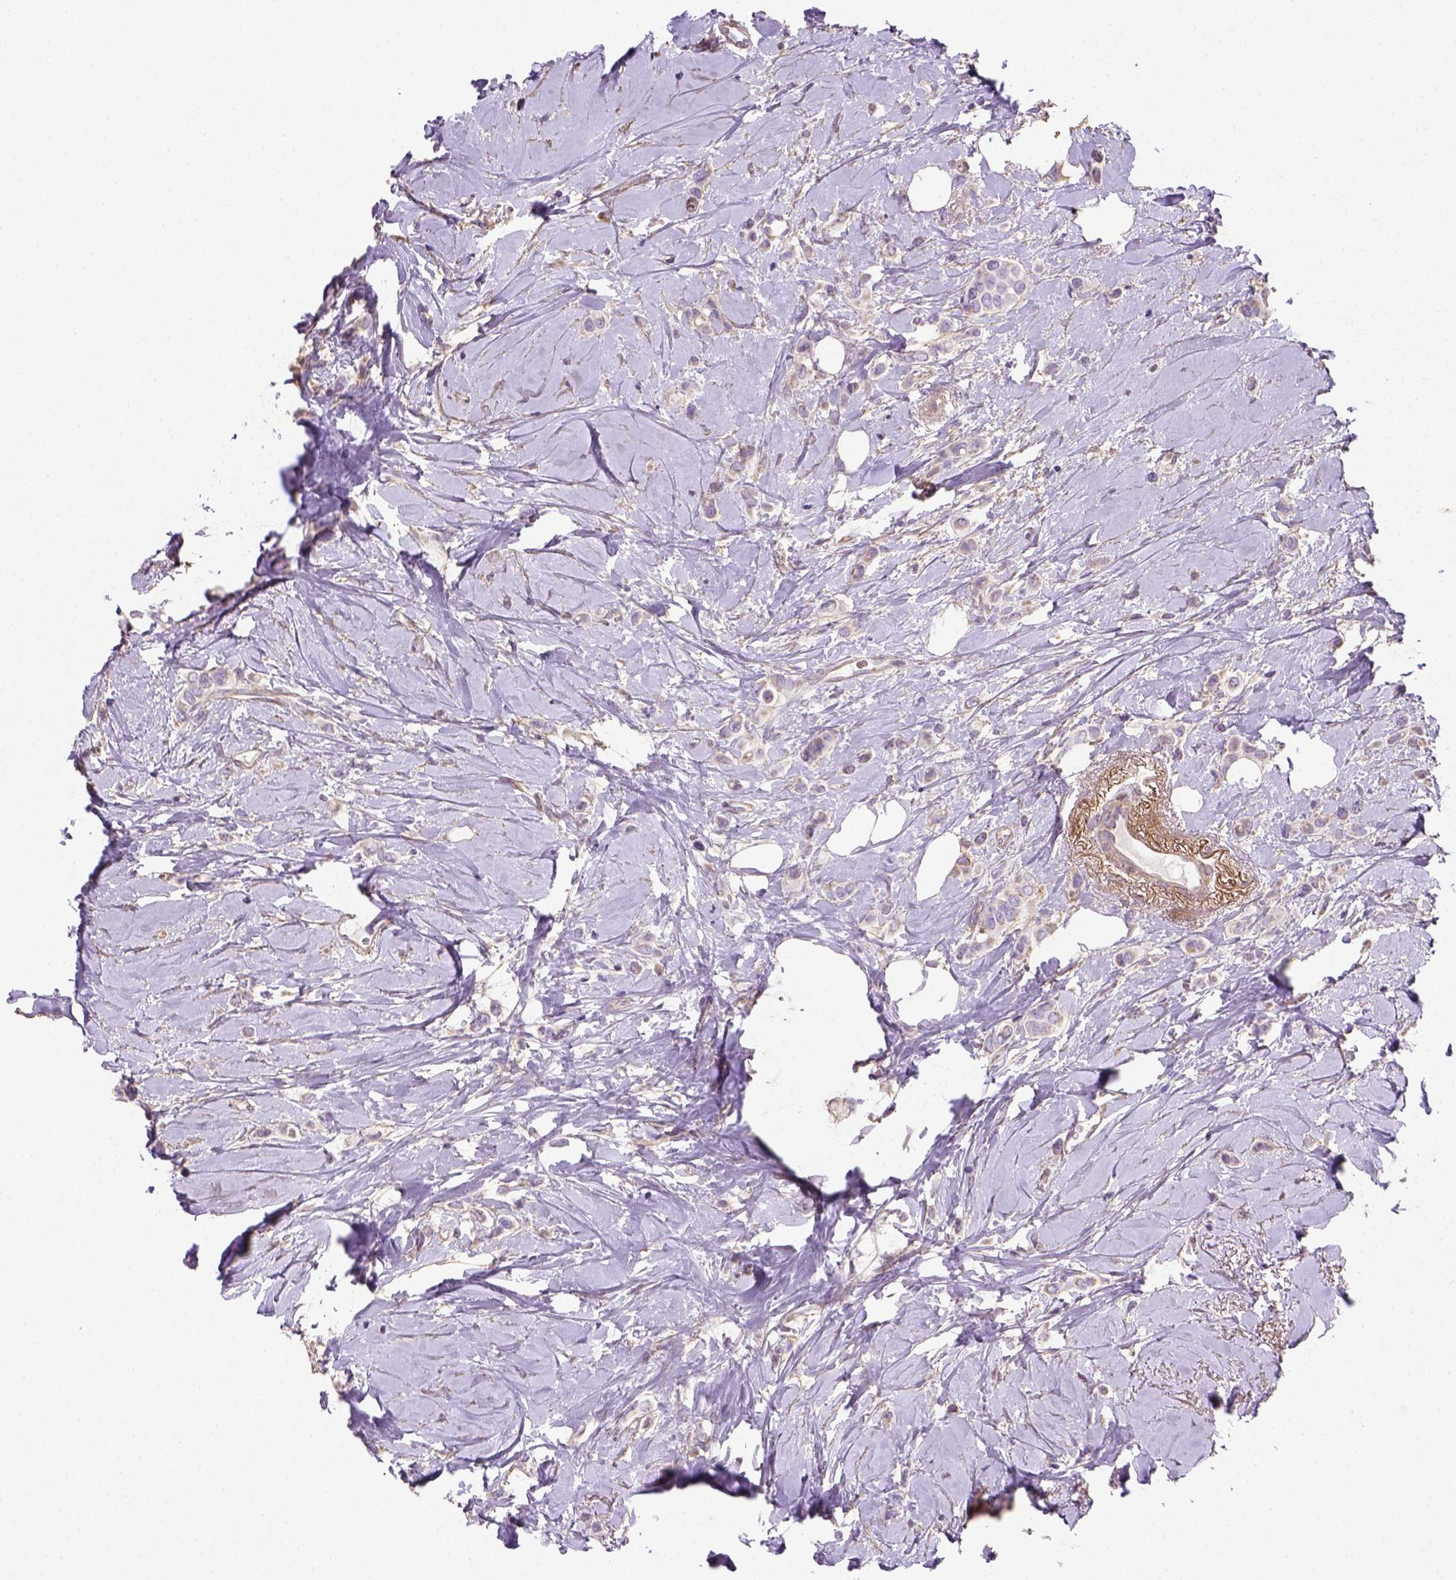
{"staining": {"intensity": "weak", "quantity": "25%-75%", "location": "cytoplasmic/membranous"}, "tissue": "breast cancer", "cell_type": "Tumor cells", "image_type": "cancer", "snomed": [{"axis": "morphology", "description": "Lobular carcinoma"}, {"axis": "topography", "description": "Breast"}], "caption": "High-magnification brightfield microscopy of breast cancer (lobular carcinoma) stained with DAB (brown) and counterstained with hematoxylin (blue). tumor cells exhibit weak cytoplasmic/membranous staining is present in about25%-75% of cells.", "gene": "HTRA1", "patient": {"sex": "female", "age": 66}}